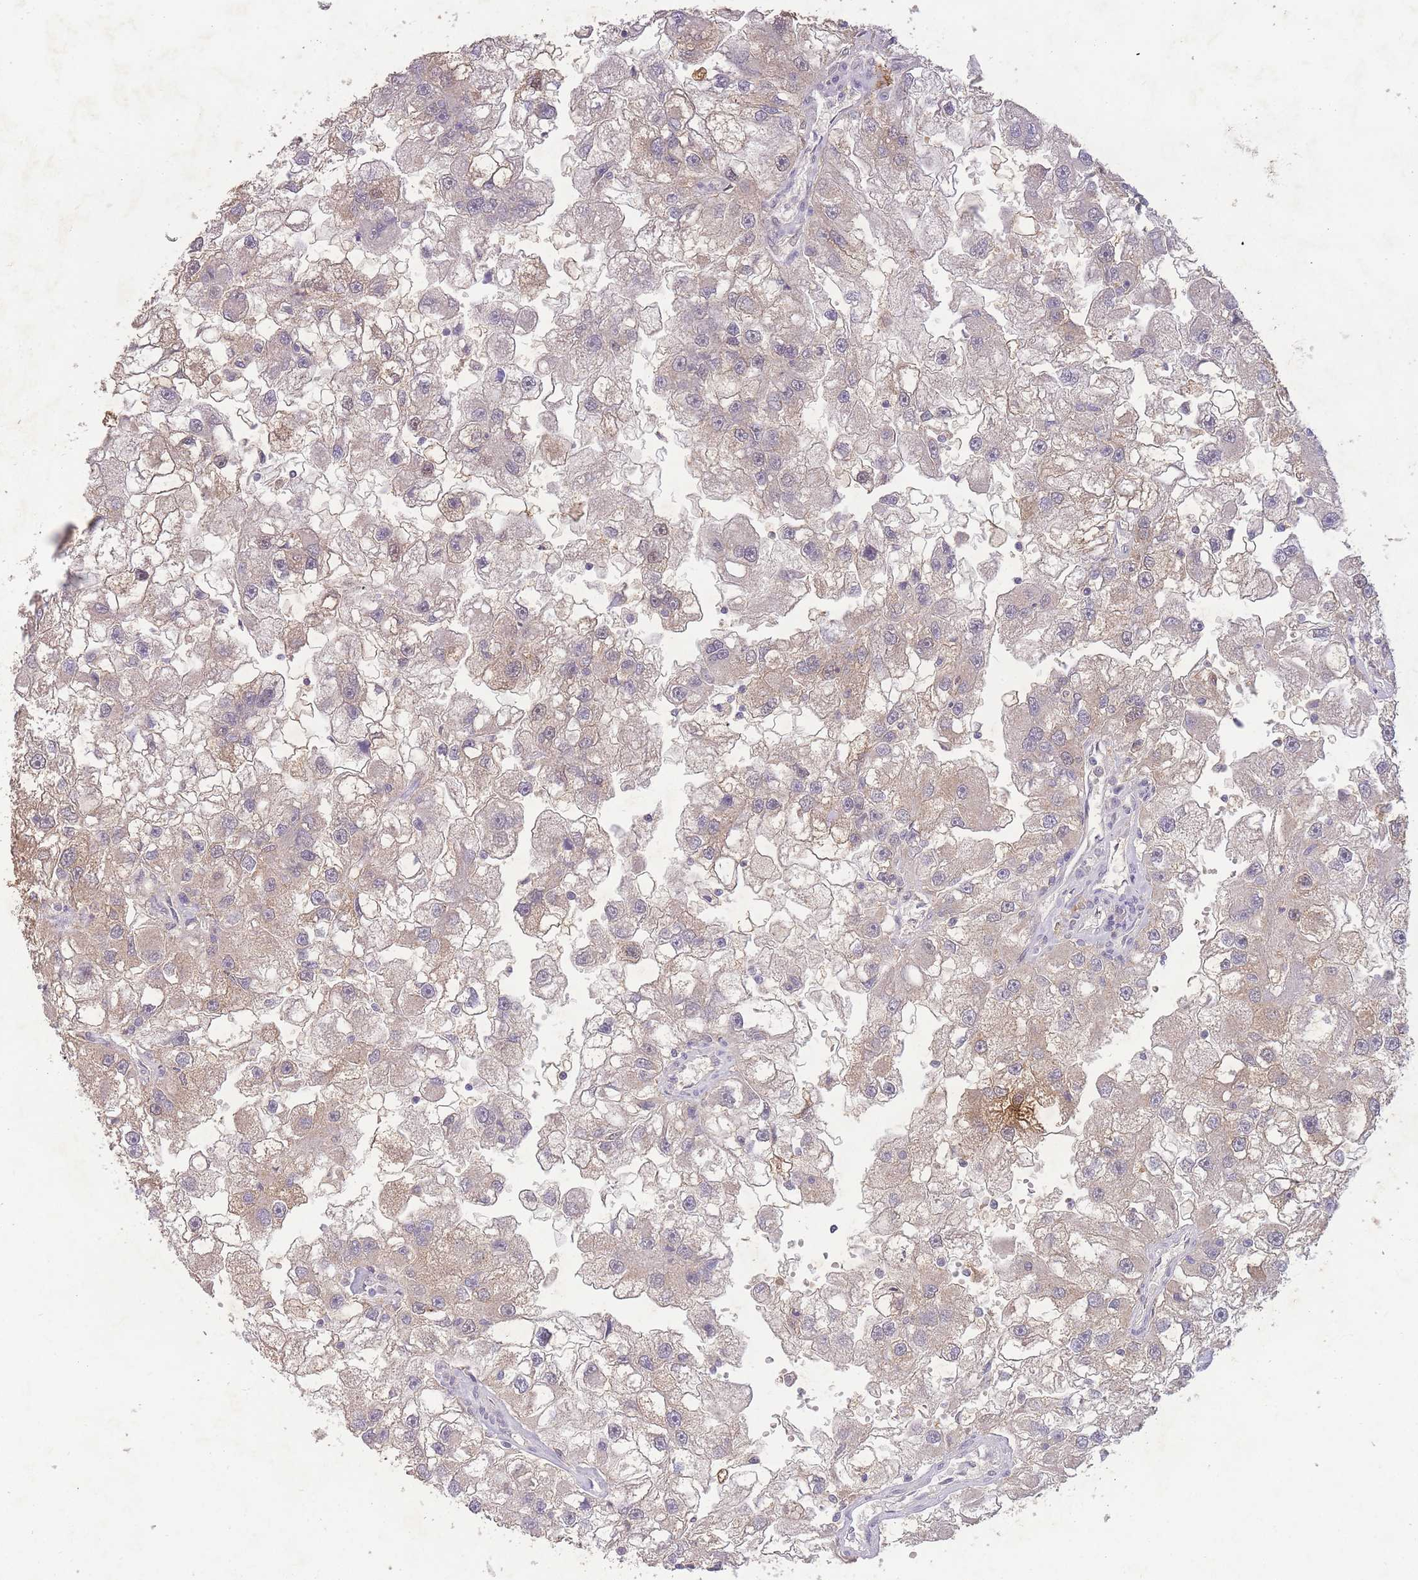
{"staining": {"intensity": "weak", "quantity": "25%-75%", "location": "cytoplasmic/membranous,nuclear"}, "tissue": "renal cancer", "cell_type": "Tumor cells", "image_type": "cancer", "snomed": [{"axis": "morphology", "description": "Adenocarcinoma, NOS"}, {"axis": "topography", "description": "Kidney"}], "caption": "Protein positivity by immunohistochemistry demonstrates weak cytoplasmic/membranous and nuclear expression in approximately 25%-75% of tumor cells in renal adenocarcinoma.", "gene": "RNF144B", "patient": {"sex": "male", "age": 63}}